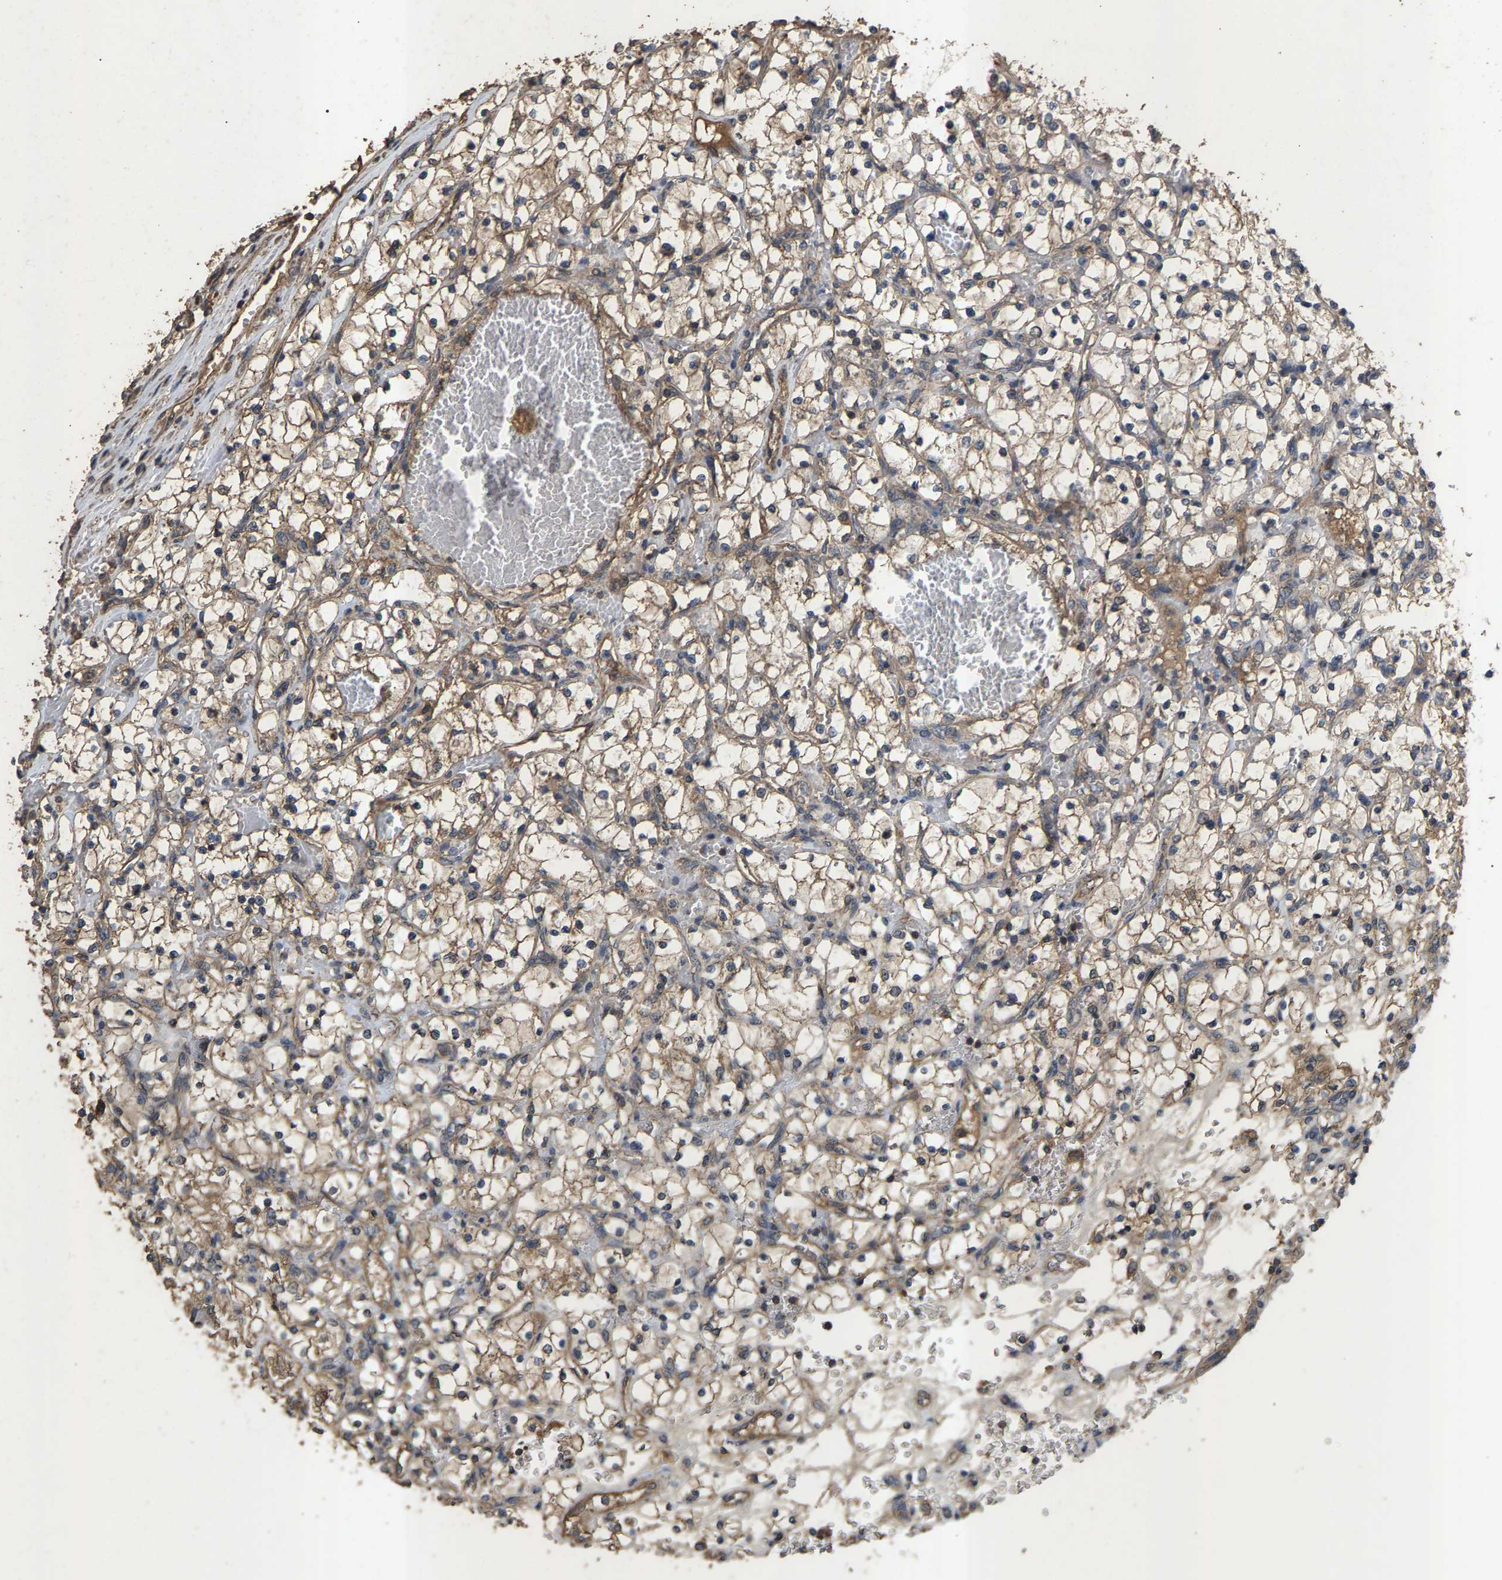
{"staining": {"intensity": "weak", "quantity": ">75%", "location": "cytoplasmic/membranous"}, "tissue": "renal cancer", "cell_type": "Tumor cells", "image_type": "cancer", "snomed": [{"axis": "morphology", "description": "Adenocarcinoma, NOS"}, {"axis": "topography", "description": "Kidney"}], "caption": "A high-resolution micrograph shows IHC staining of adenocarcinoma (renal), which shows weak cytoplasmic/membranous staining in approximately >75% of tumor cells.", "gene": "HTRA3", "patient": {"sex": "female", "age": 69}}